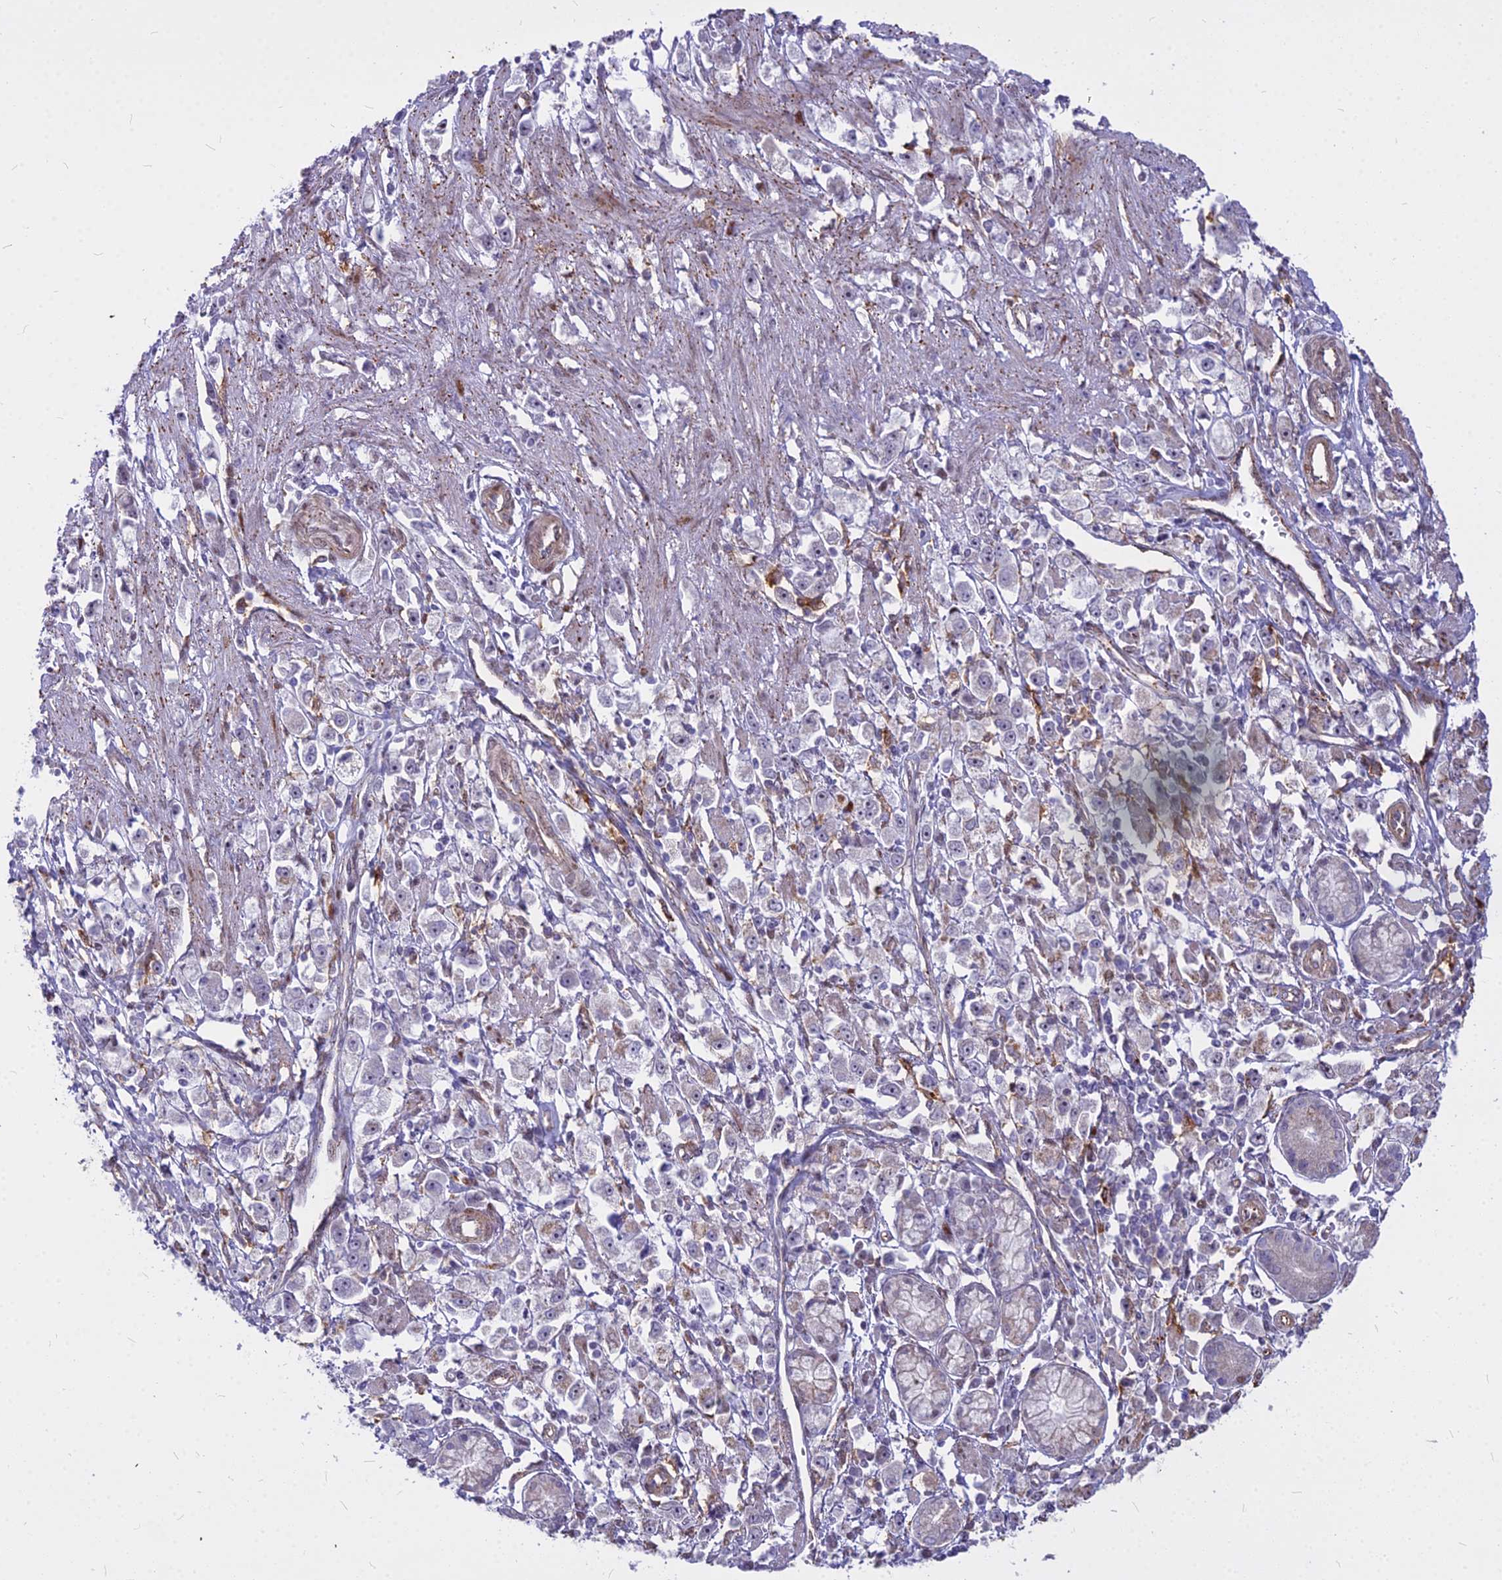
{"staining": {"intensity": "negative", "quantity": "none", "location": "none"}, "tissue": "stomach cancer", "cell_type": "Tumor cells", "image_type": "cancer", "snomed": [{"axis": "morphology", "description": "Adenocarcinoma, NOS"}, {"axis": "topography", "description": "Stomach"}], "caption": "The micrograph demonstrates no significant positivity in tumor cells of stomach adenocarcinoma. Brightfield microscopy of immunohistochemistry stained with DAB (3,3'-diaminobenzidine) (brown) and hematoxylin (blue), captured at high magnification.", "gene": "ALG10", "patient": {"sex": "female", "age": 59}}